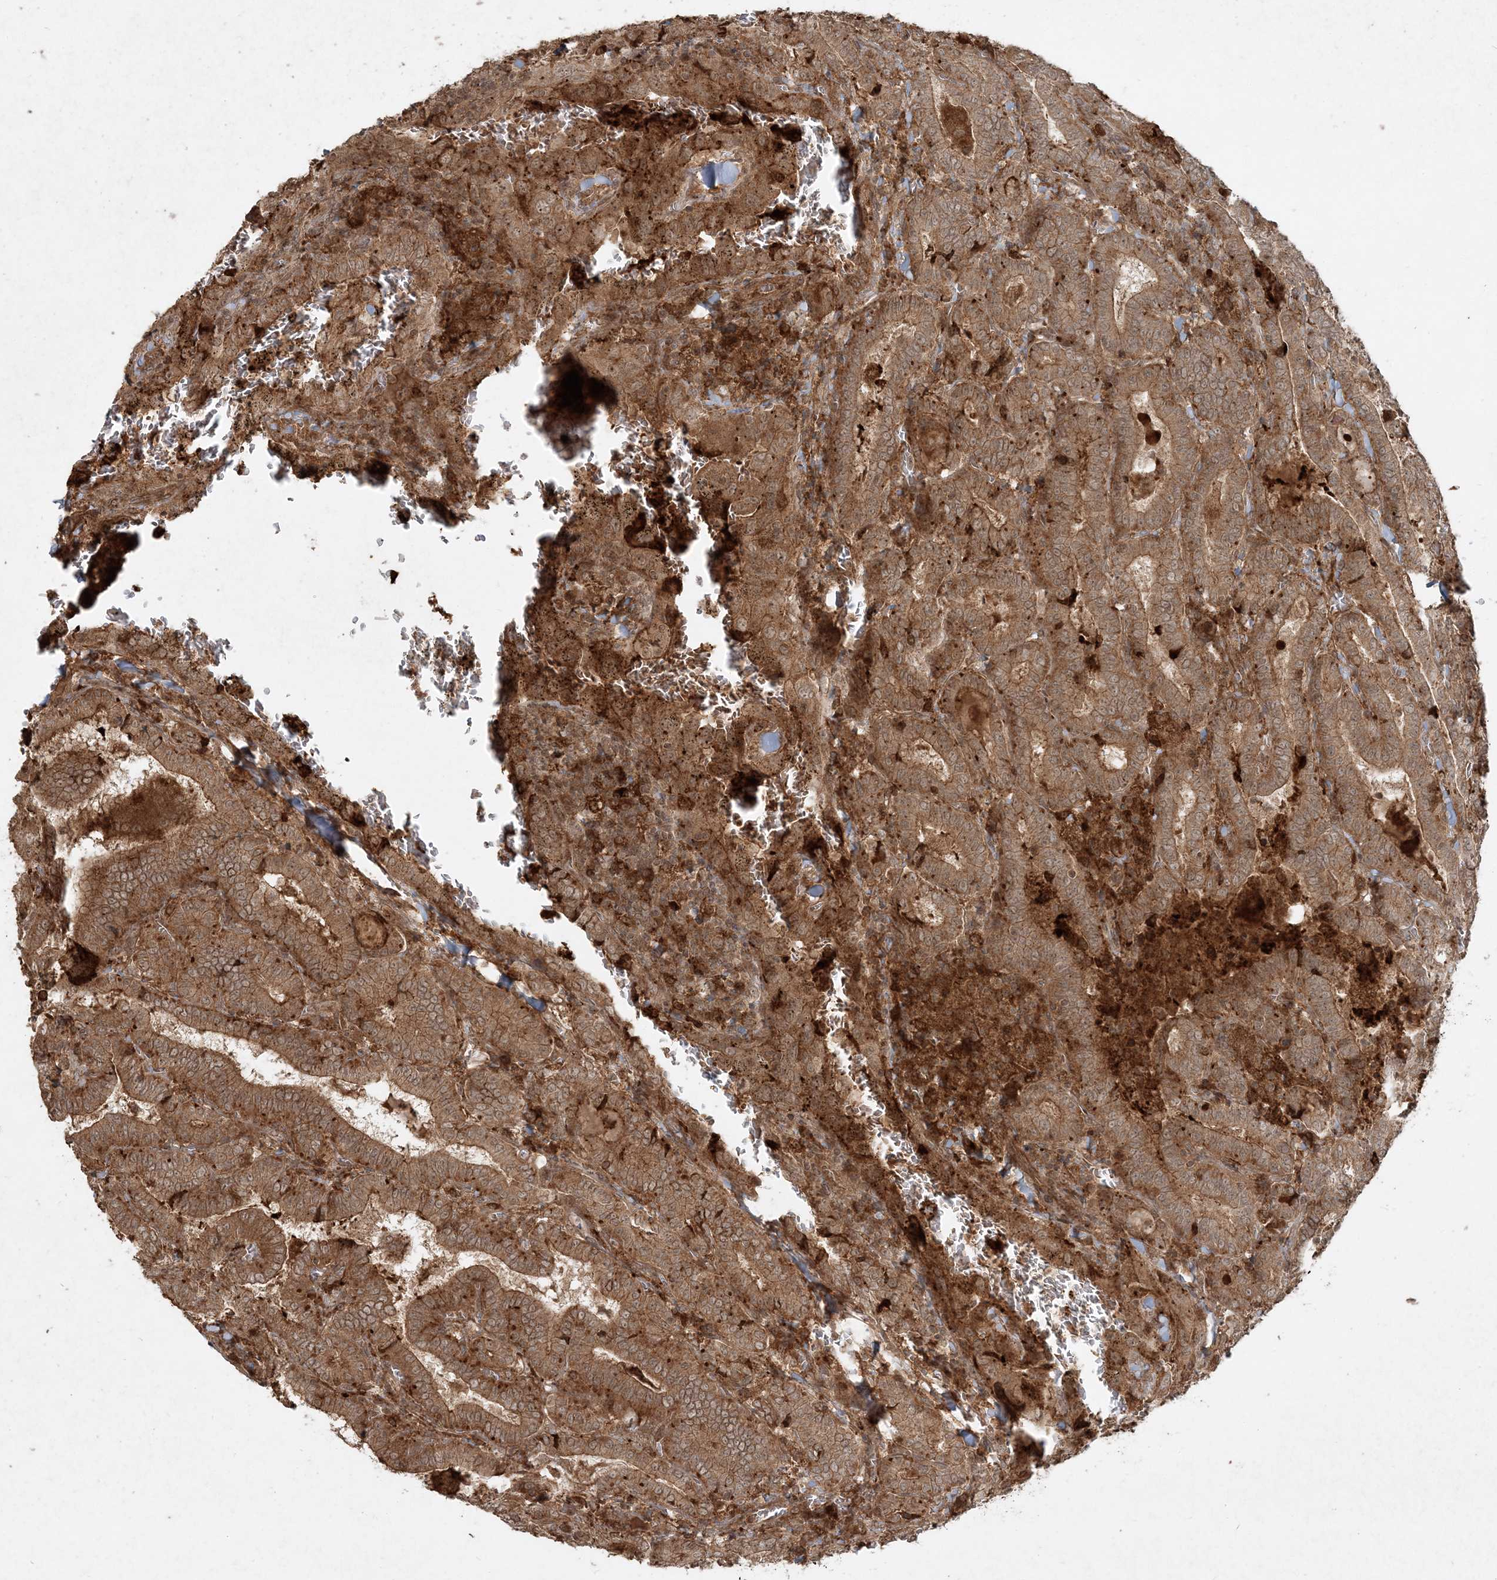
{"staining": {"intensity": "moderate", "quantity": ">75%", "location": "cytoplasmic/membranous"}, "tissue": "thyroid cancer", "cell_type": "Tumor cells", "image_type": "cancer", "snomed": [{"axis": "morphology", "description": "Papillary adenocarcinoma, NOS"}, {"axis": "topography", "description": "Thyroid gland"}], "caption": "Immunohistochemistry (IHC) of human thyroid papillary adenocarcinoma exhibits medium levels of moderate cytoplasmic/membranous positivity in about >75% of tumor cells.", "gene": "NARS1", "patient": {"sex": "female", "age": 72}}